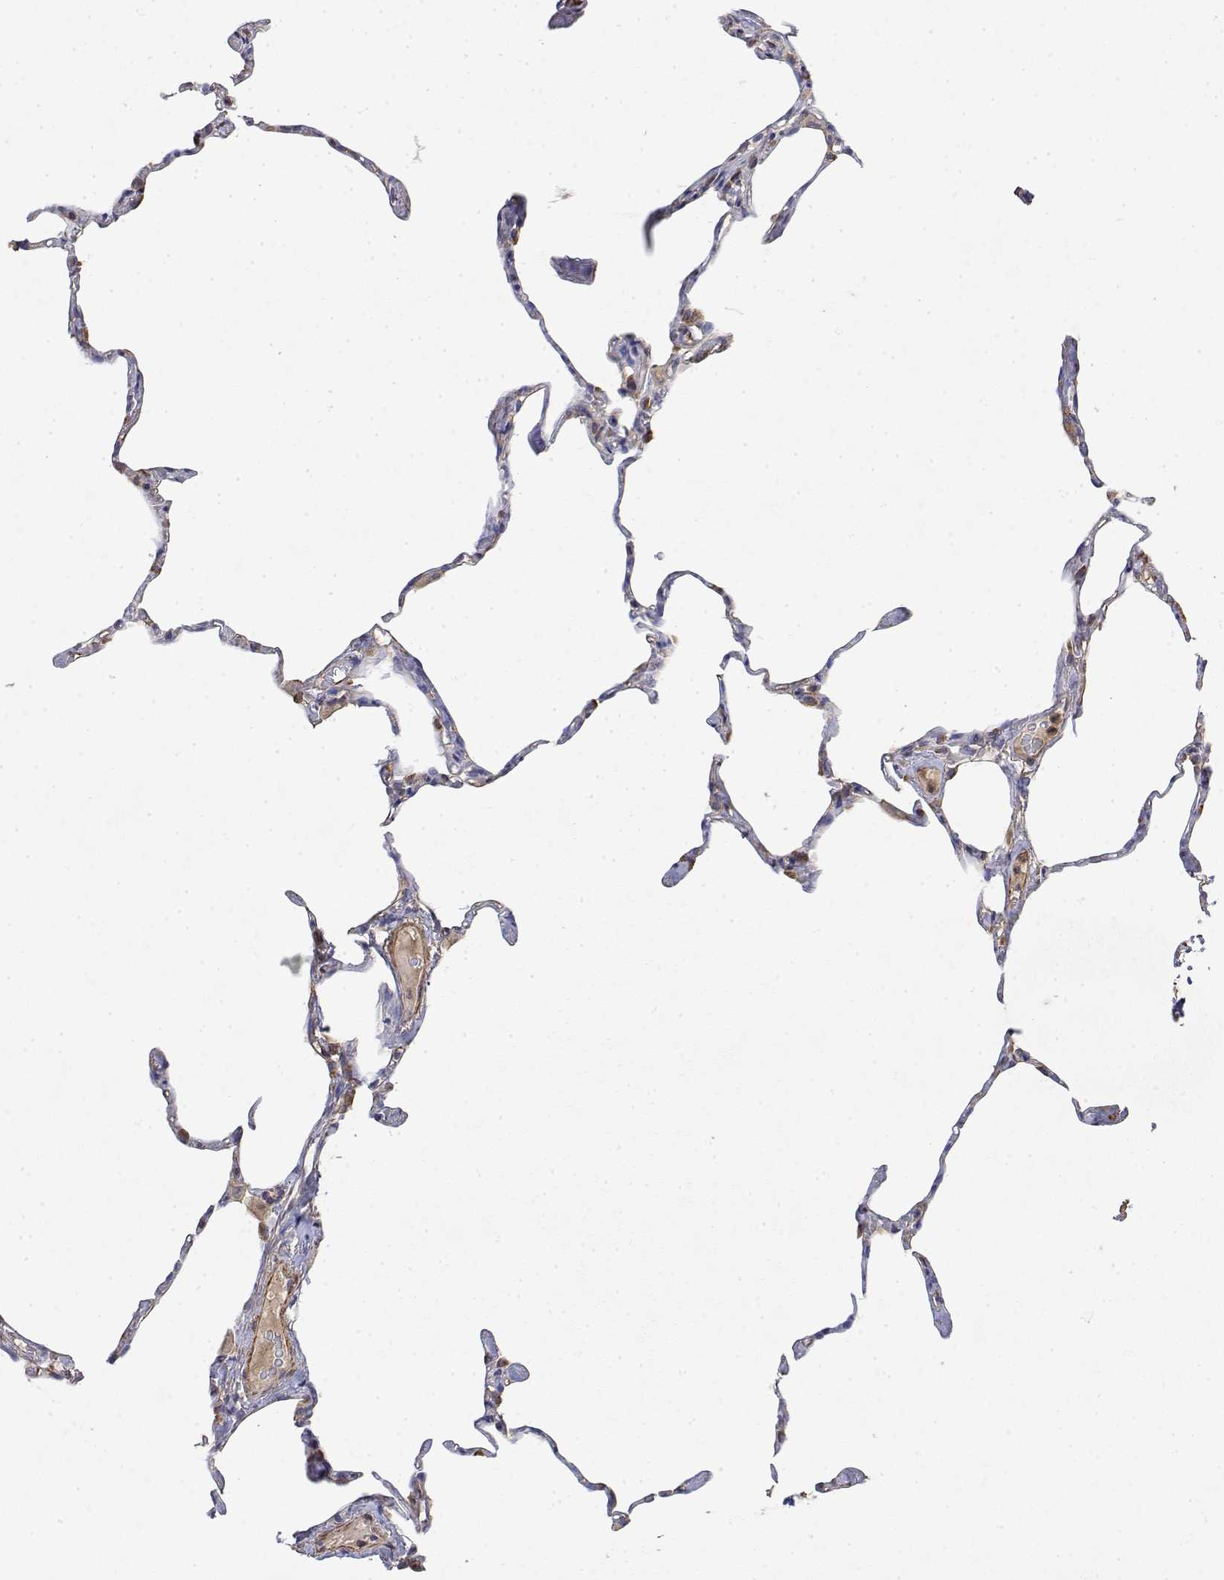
{"staining": {"intensity": "negative", "quantity": "none", "location": "none"}, "tissue": "lung", "cell_type": "Alveolar cells", "image_type": "normal", "snomed": [{"axis": "morphology", "description": "Normal tissue, NOS"}, {"axis": "topography", "description": "Lung"}], "caption": "Immunohistochemistry micrograph of benign human lung stained for a protein (brown), which displays no staining in alveolar cells.", "gene": "SOWAHD", "patient": {"sex": "male", "age": 65}}